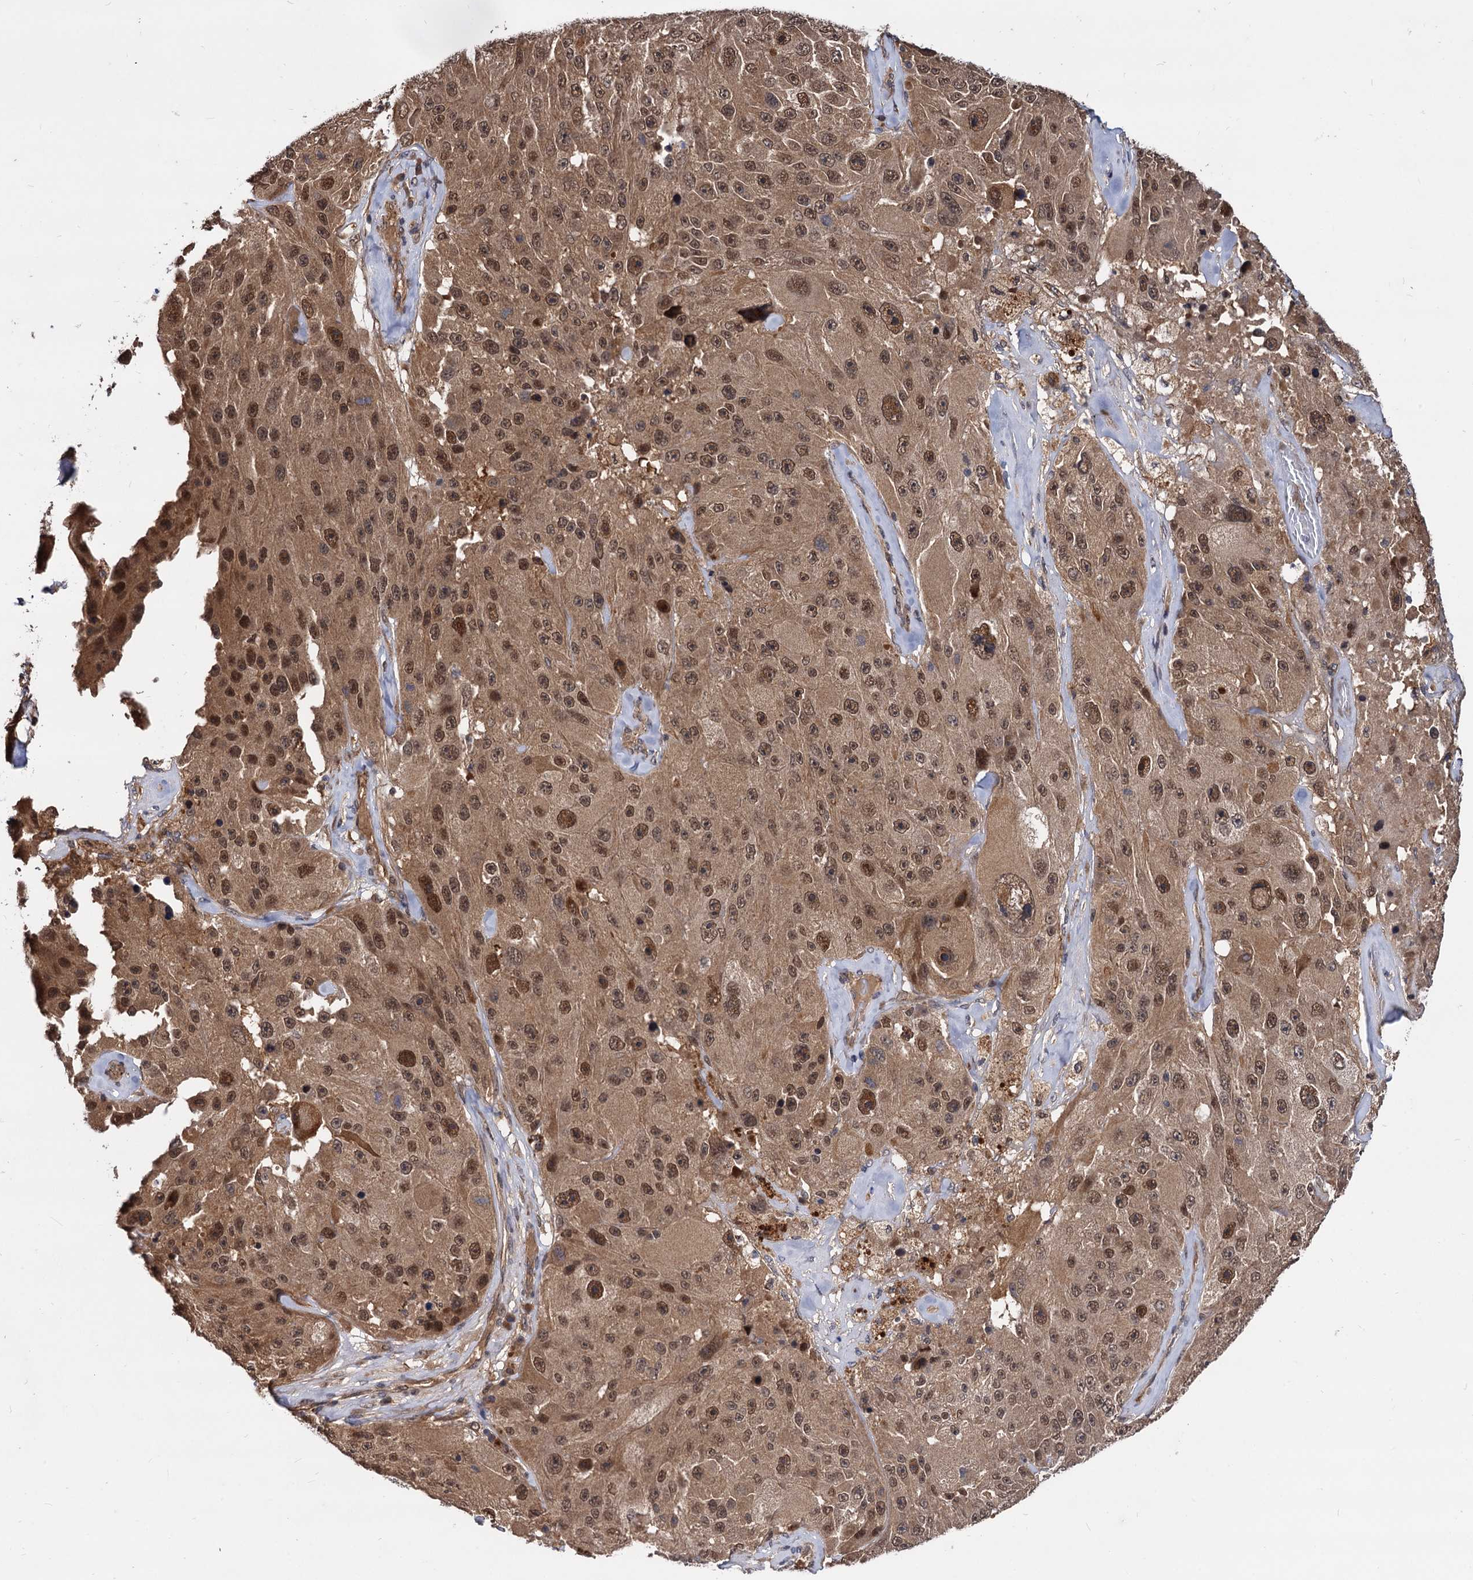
{"staining": {"intensity": "moderate", "quantity": ">75%", "location": "cytoplasmic/membranous,nuclear"}, "tissue": "melanoma", "cell_type": "Tumor cells", "image_type": "cancer", "snomed": [{"axis": "morphology", "description": "Malignant melanoma, Metastatic site"}, {"axis": "topography", "description": "Lymph node"}], "caption": "Protein staining of malignant melanoma (metastatic site) tissue shows moderate cytoplasmic/membranous and nuclear positivity in approximately >75% of tumor cells.", "gene": "PSMD4", "patient": {"sex": "male", "age": 62}}